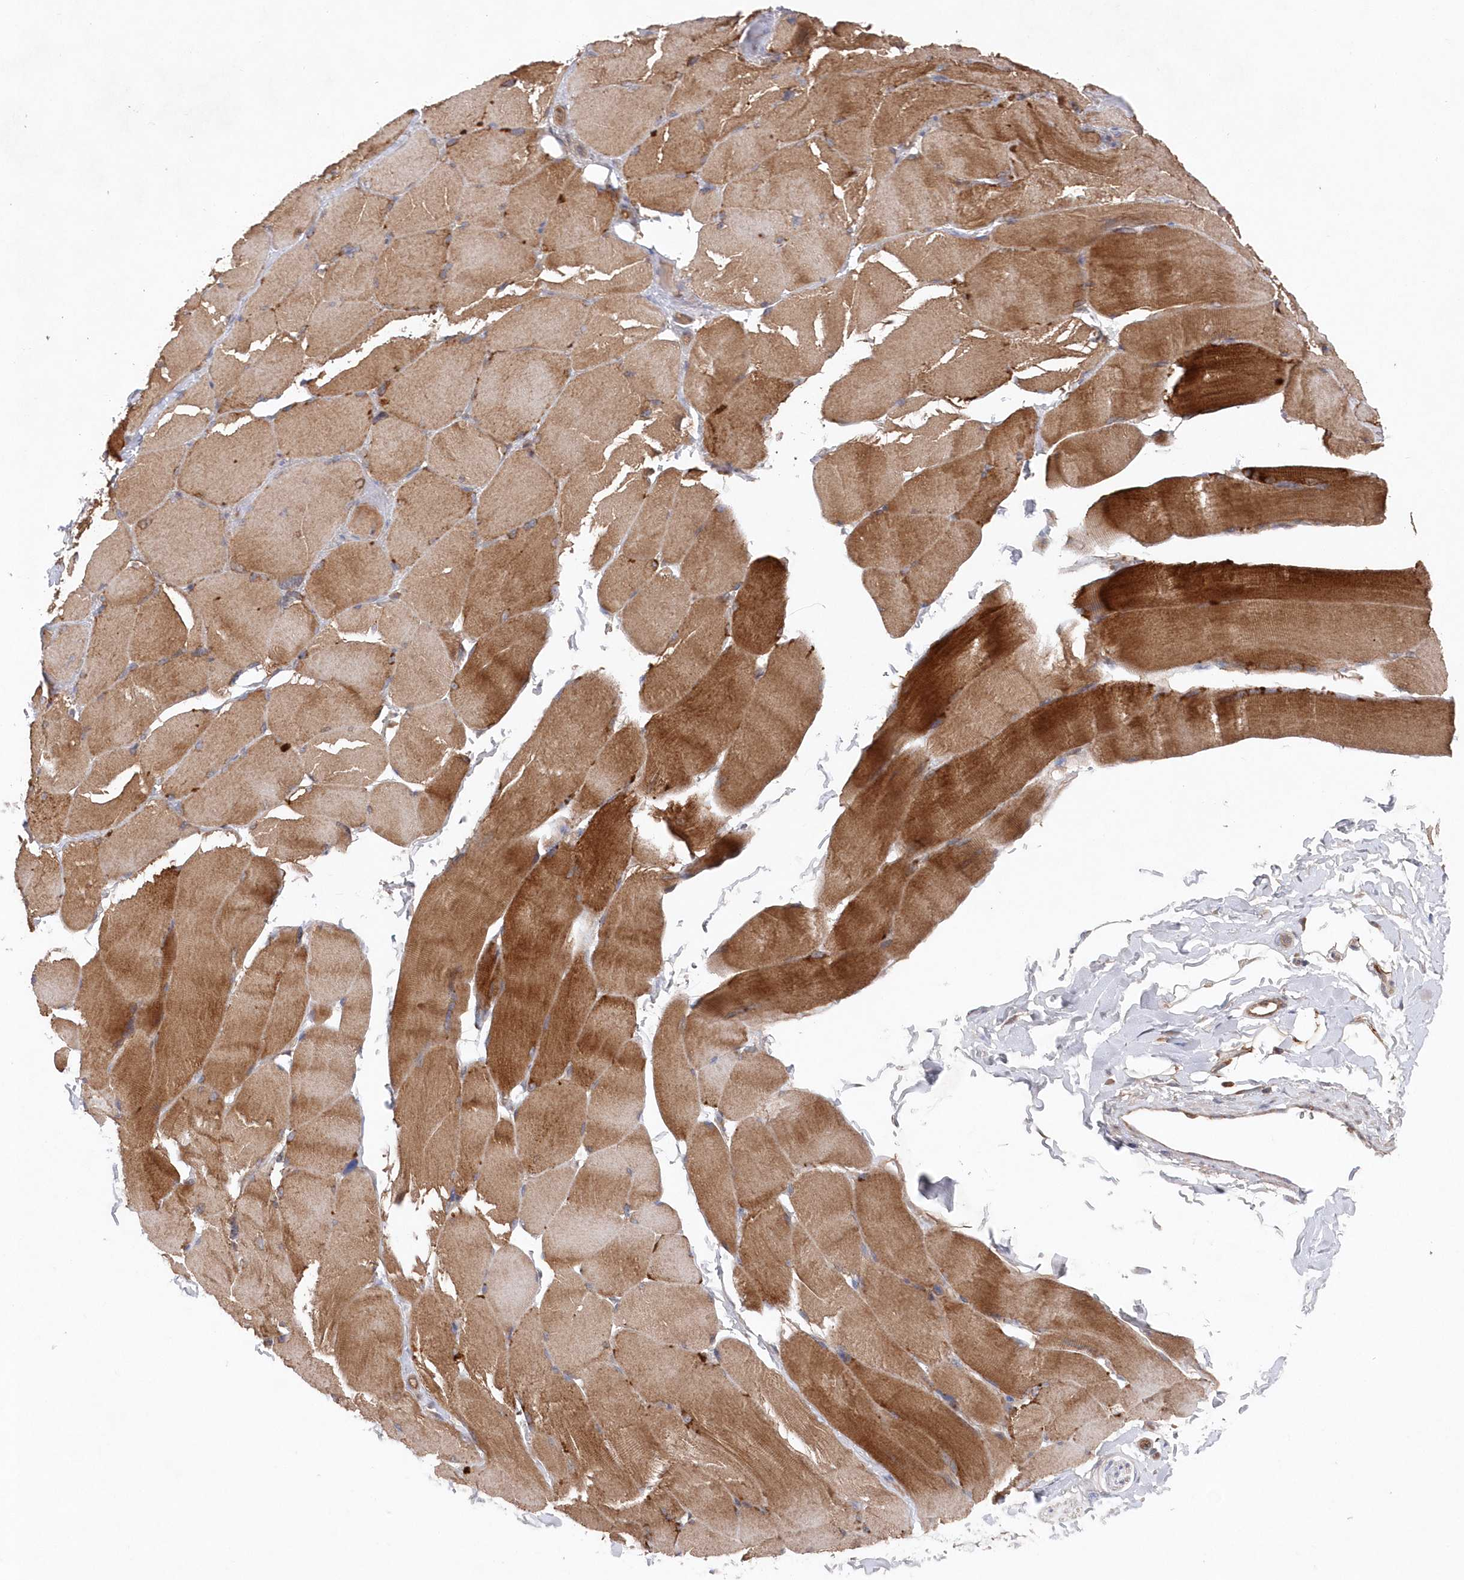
{"staining": {"intensity": "strong", "quantity": "25%-75%", "location": "cytoplasmic/membranous"}, "tissue": "skeletal muscle", "cell_type": "Myocytes", "image_type": "normal", "snomed": [{"axis": "morphology", "description": "Normal tissue, NOS"}, {"axis": "topography", "description": "Skin"}, {"axis": "topography", "description": "Skeletal muscle"}], "caption": "Skeletal muscle stained for a protein demonstrates strong cytoplasmic/membranous positivity in myocytes. (Brightfield microscopy of DAB IHC at high magnification).", "gene": "ASNSD1", "patient": {"sex": "male", "age": 83}}